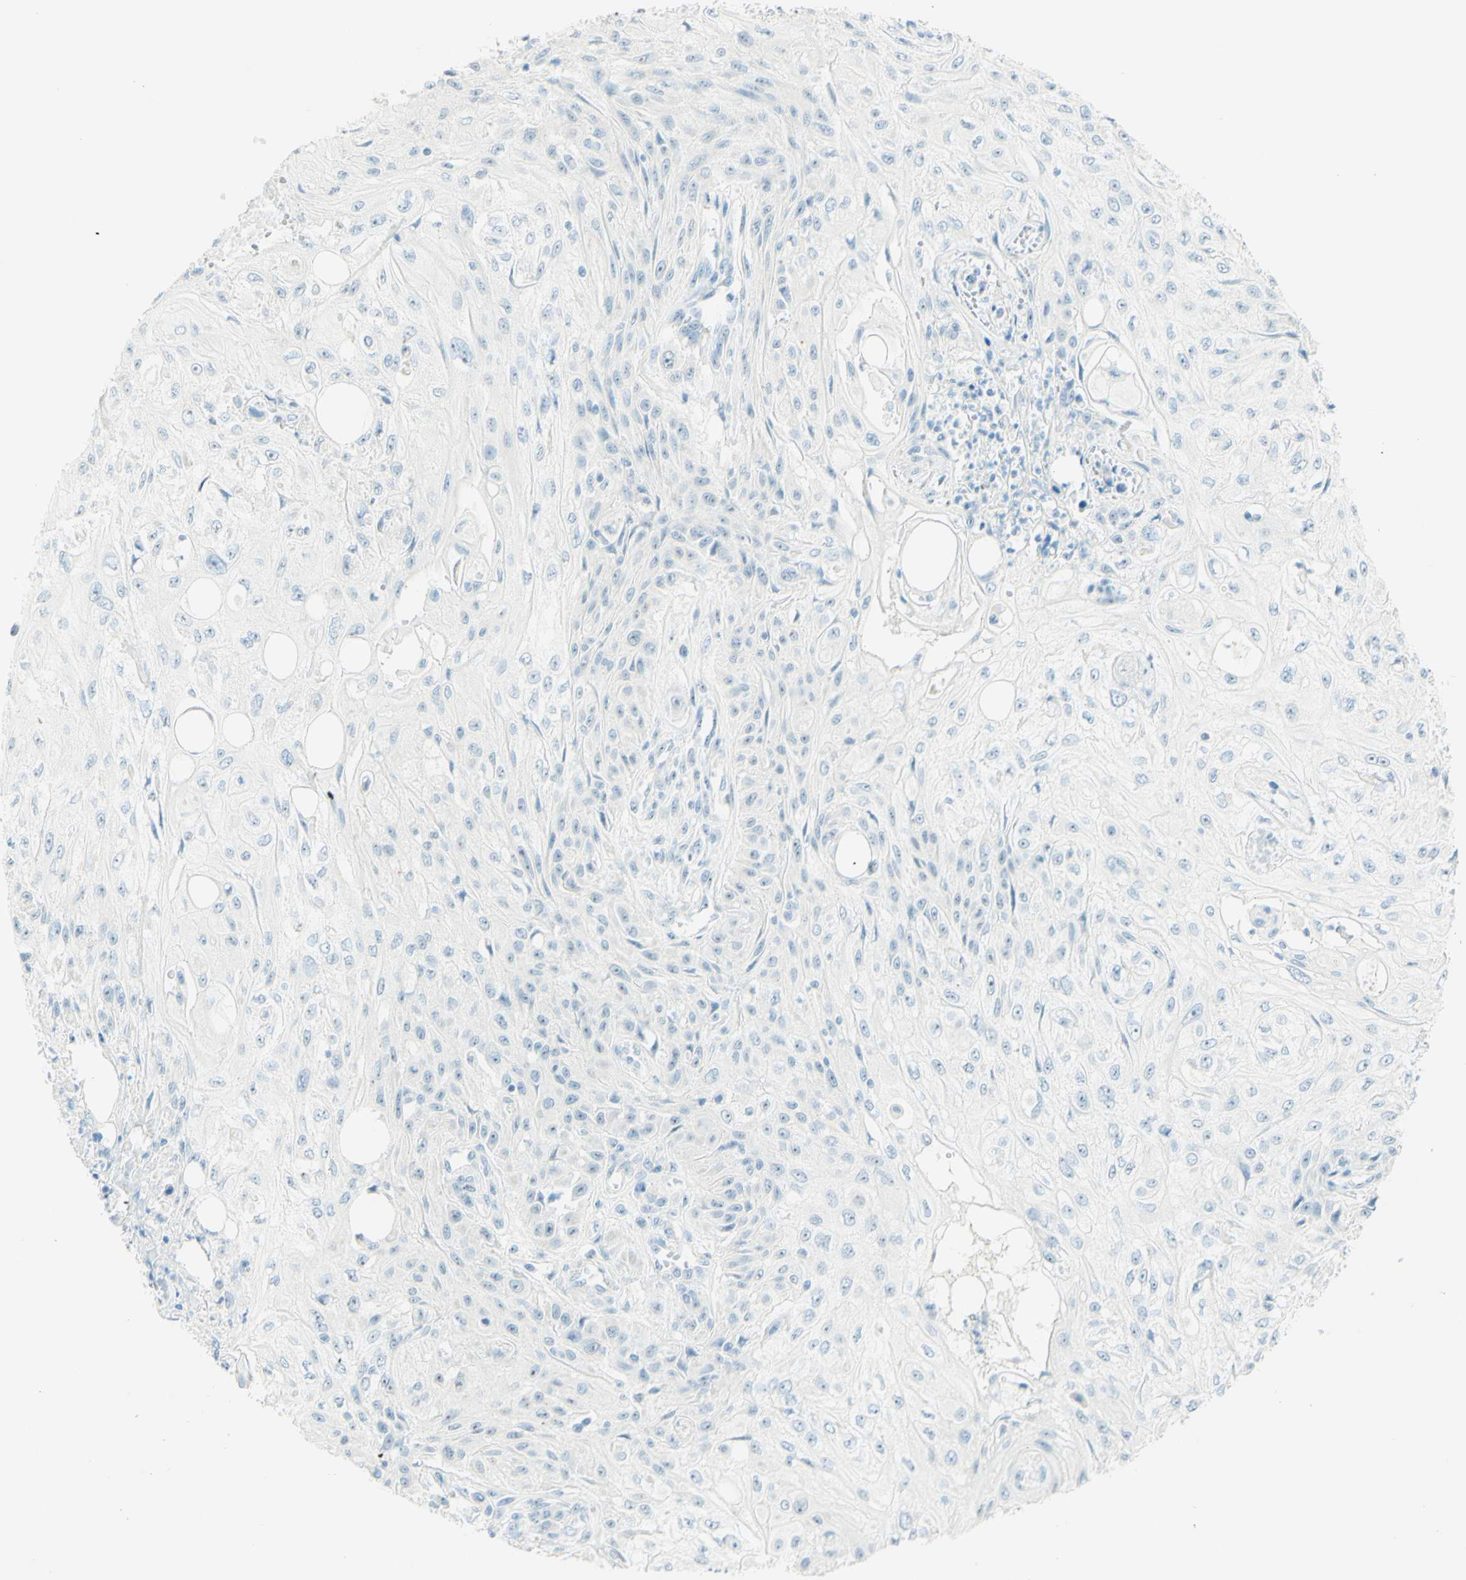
{"staining": {"intensity": "negative", "quantity": "none", "location": "none"}, "tissue": "skin cancer", "cell_type": "Tumor cells", "image_type": "cancer", "snomed": [{"axis": "morphology", "description": "Squamous cell carcinoma, NOS"}, {"axis": "topography", "description": "Skin"}], "caption": "Immunohistochemical staining of human squamous cell carcinoma (skin) demonstrates no significant expression in tumor cells. (Stains: DAB IHC with hematoxylin counter stain, Microscopy: brightfield microscopy at high magnification).", "gene": "FMR1NB", "patient": {"sex": "male", "age": 75}}